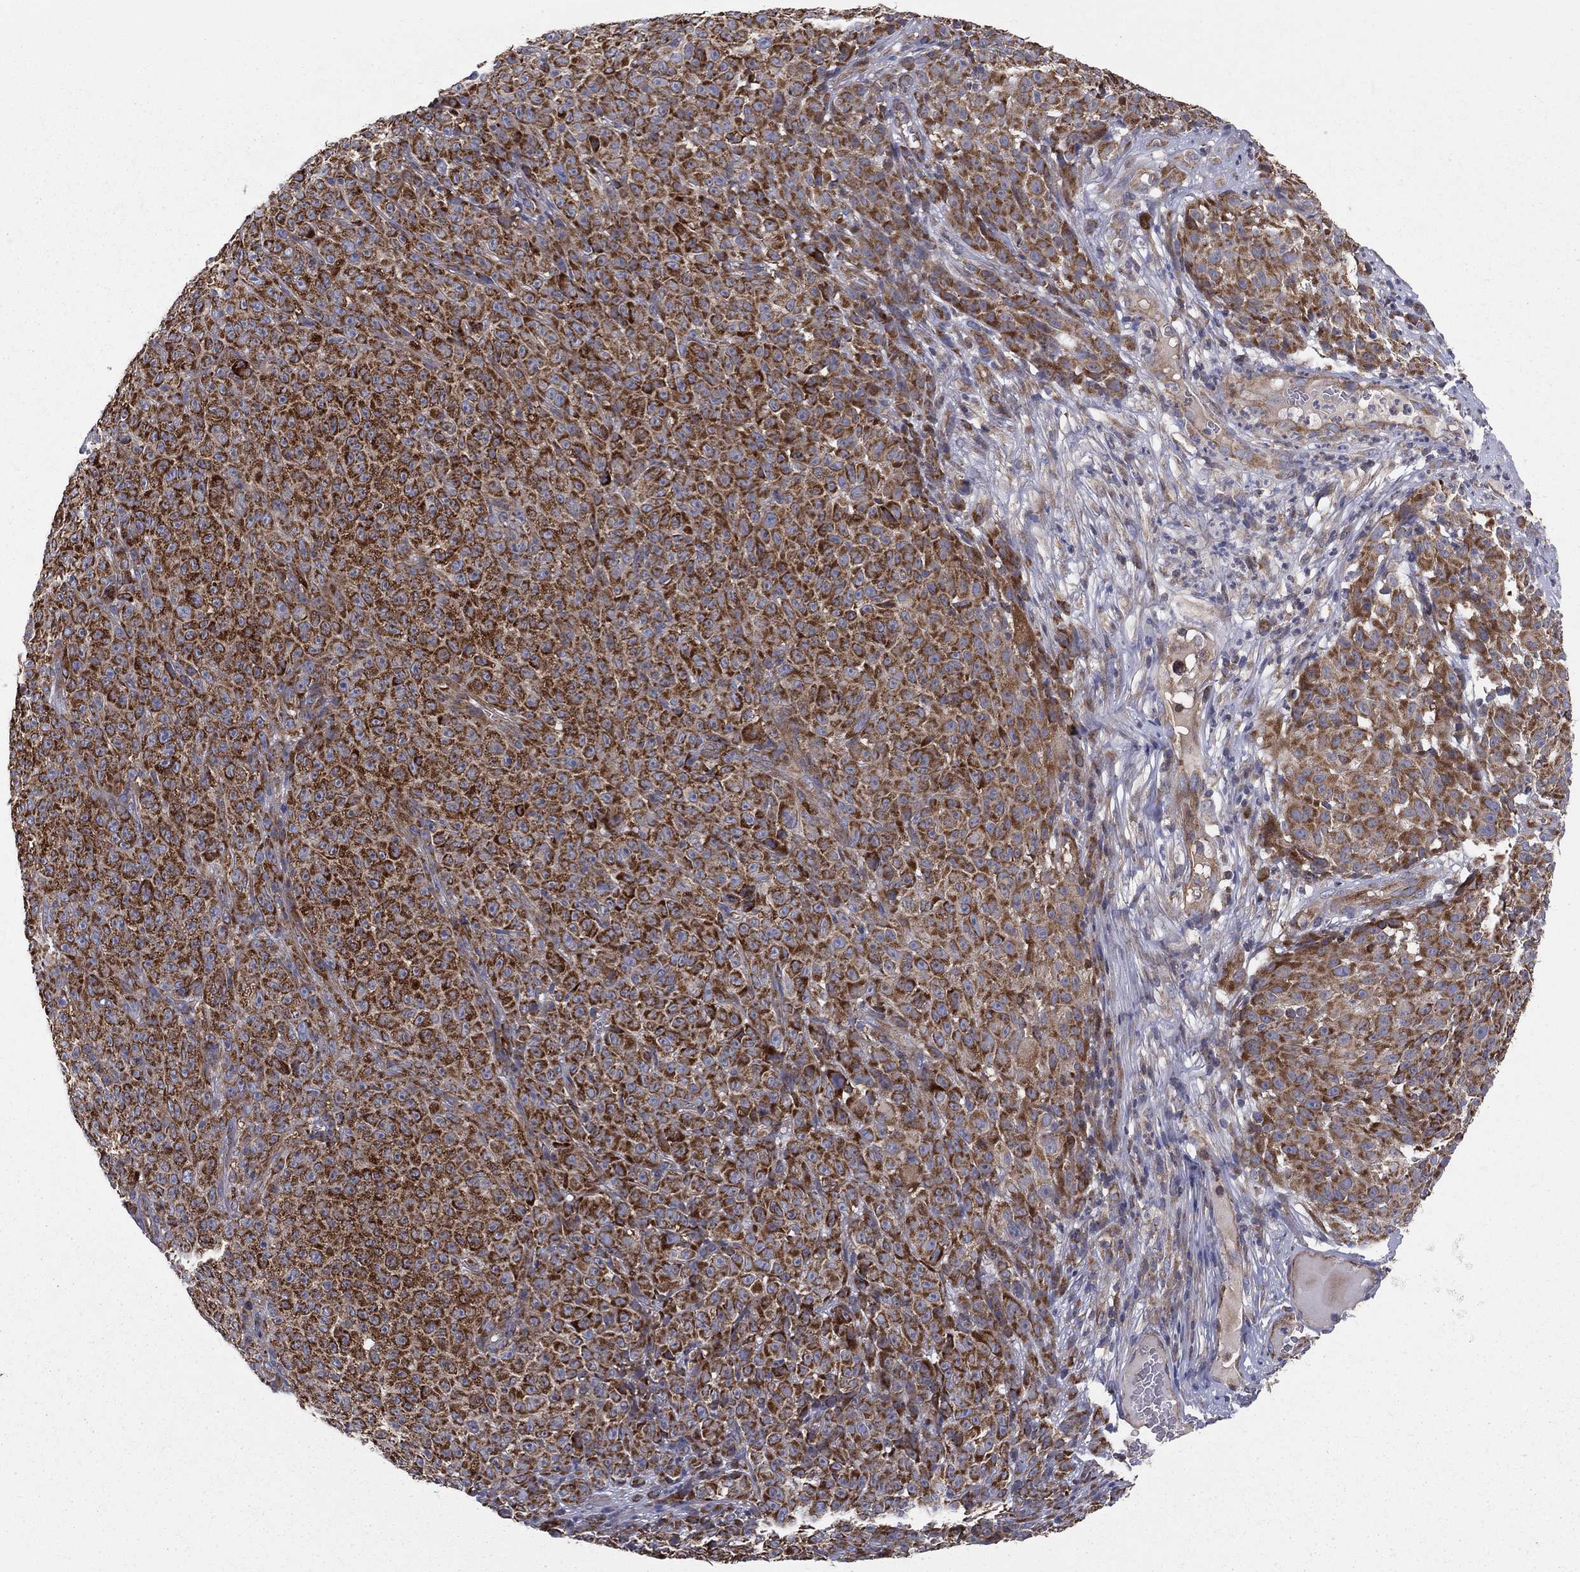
{"staining": {"intensity": "strong", "quantity": ">75%", "location": "cytoplasmic/membranous"}, "tissue": "melanoma", "cell_type": "Tumor cells", "image_type": "cancer", "snomed": [{"axis": "morphology", "description": "Malignant melanoma, NOS"}, {"axis": "topography", "description": "Skin"}], "caption": "Approximately >75% of tumor cells in human melanoma demonstrate strong cytoplasmic/membranous protein staining as visualized by brown immunohistochemical staining.", "gene": "MIX23", "patient": {"sex": "female", "age": 82}}